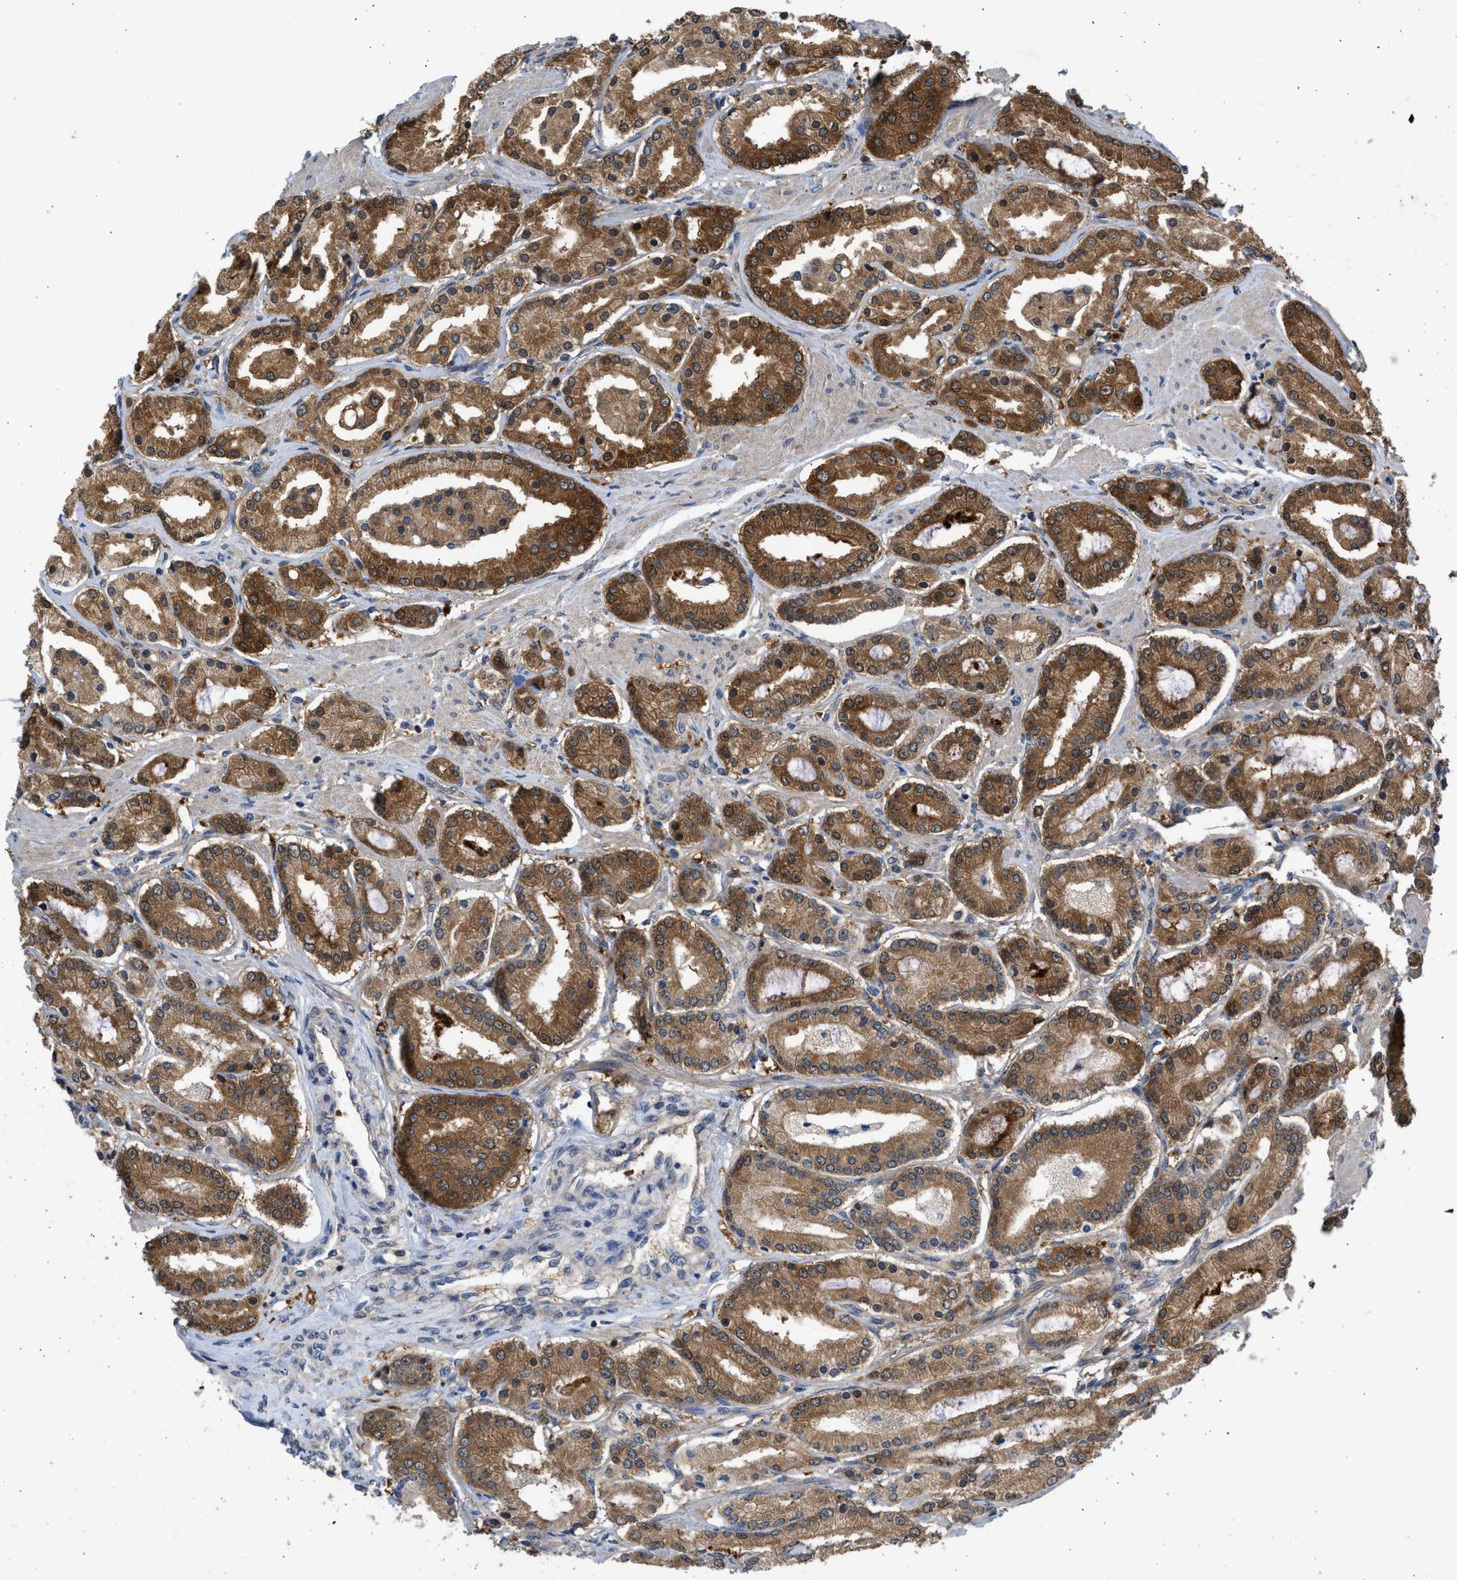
{"staining": {"intensity": "moderate", "quantity": ">75%", "location": "cytoplasmic/membranous"}, "tissue": "prostate cancer", "cell_type": "Tumor cells", "image_type": "cancer", "snomed": [{"axis": "morphology", "description": "Adenocarcinoma, Low grade"}, {"axis": "topography", "description": "Prostate"}], "caption": "Prostate adenocarcinoma (low-grade) stained with a protein marker displays moderate staining in tumor cells.", "gene": "MAPK7", "patient": {"sex": "male", "age": 63}}